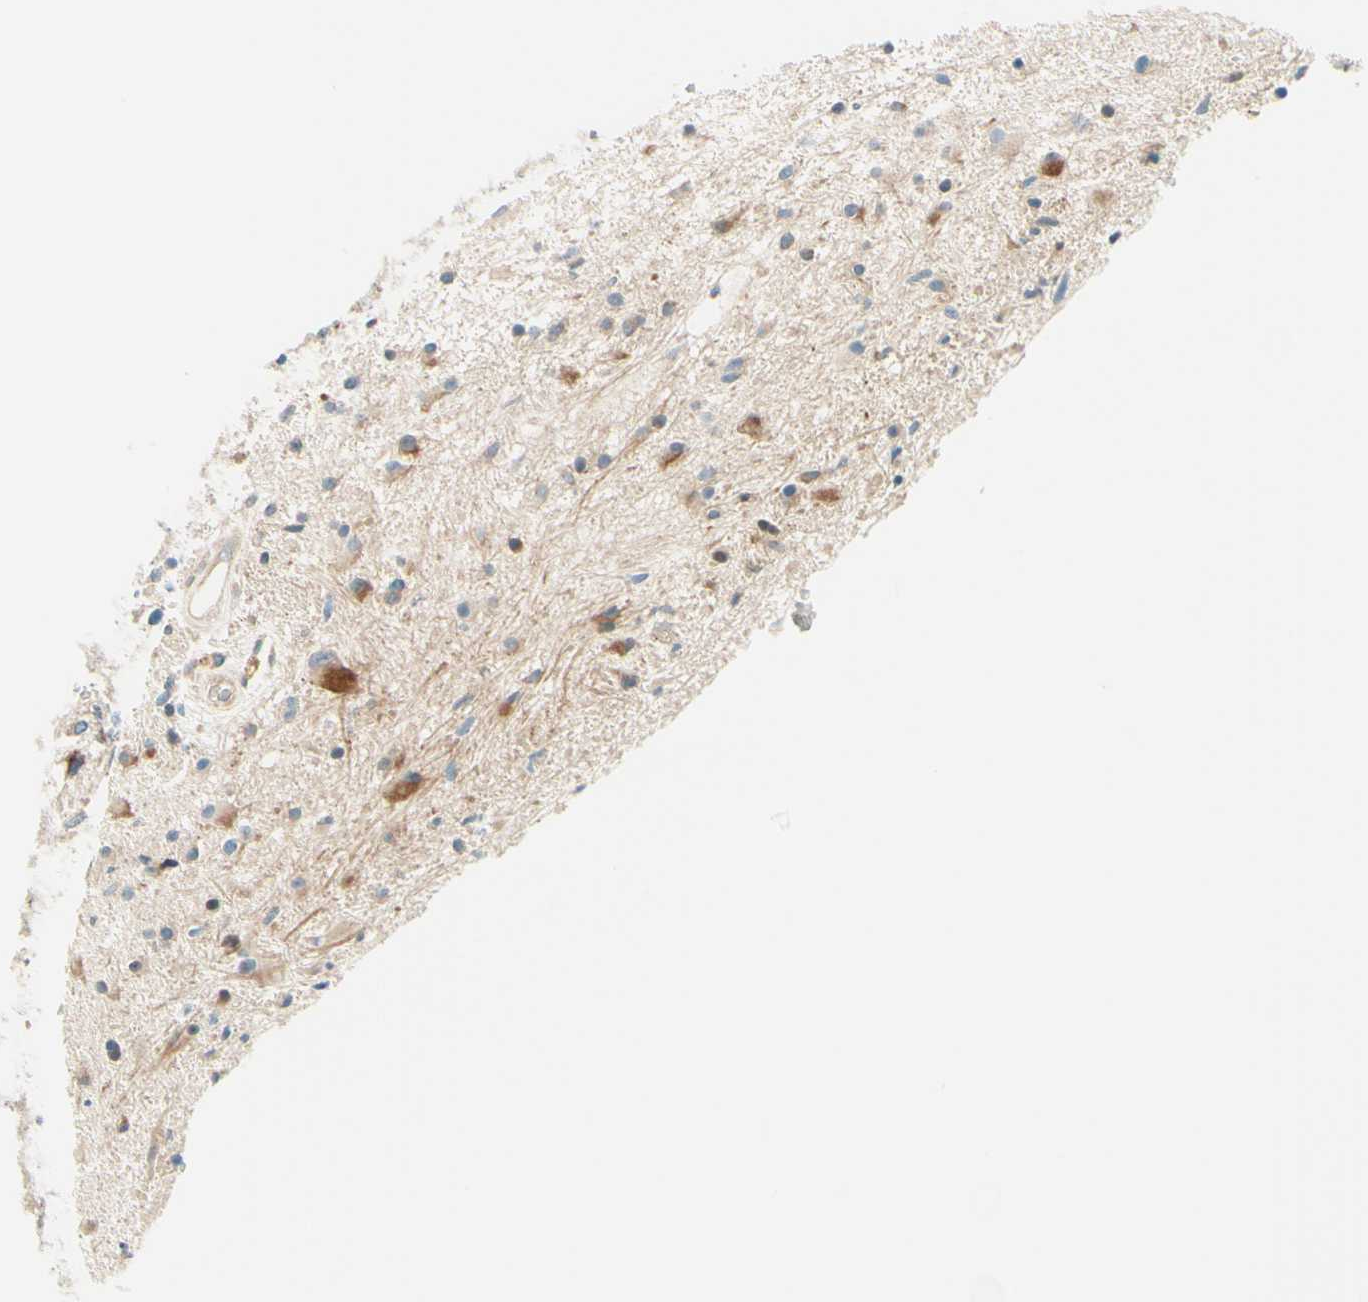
{"staining": {"intensity": "moderate", "quantity": "<25%", "location": "cytoplasmic/membranous"}, "tissue": "glioma", "cell_type": "Tumor cells", "image_type": "cancer", "snomed": [{"axis": "morphology", "description": "Glioma, malignant, High grade"}, {"axis": "topography", "description": "Brain"}], "caption": "Immunohistochemistry (IHC) image of malignant high-grade glioma stained for a protein (brown), which shows low levels of moderate cytoplasmic/membranous staining in about <25% of tumor cells.", "gene": "TAOK2", "patient": {"sex": "male", "age": 33}}